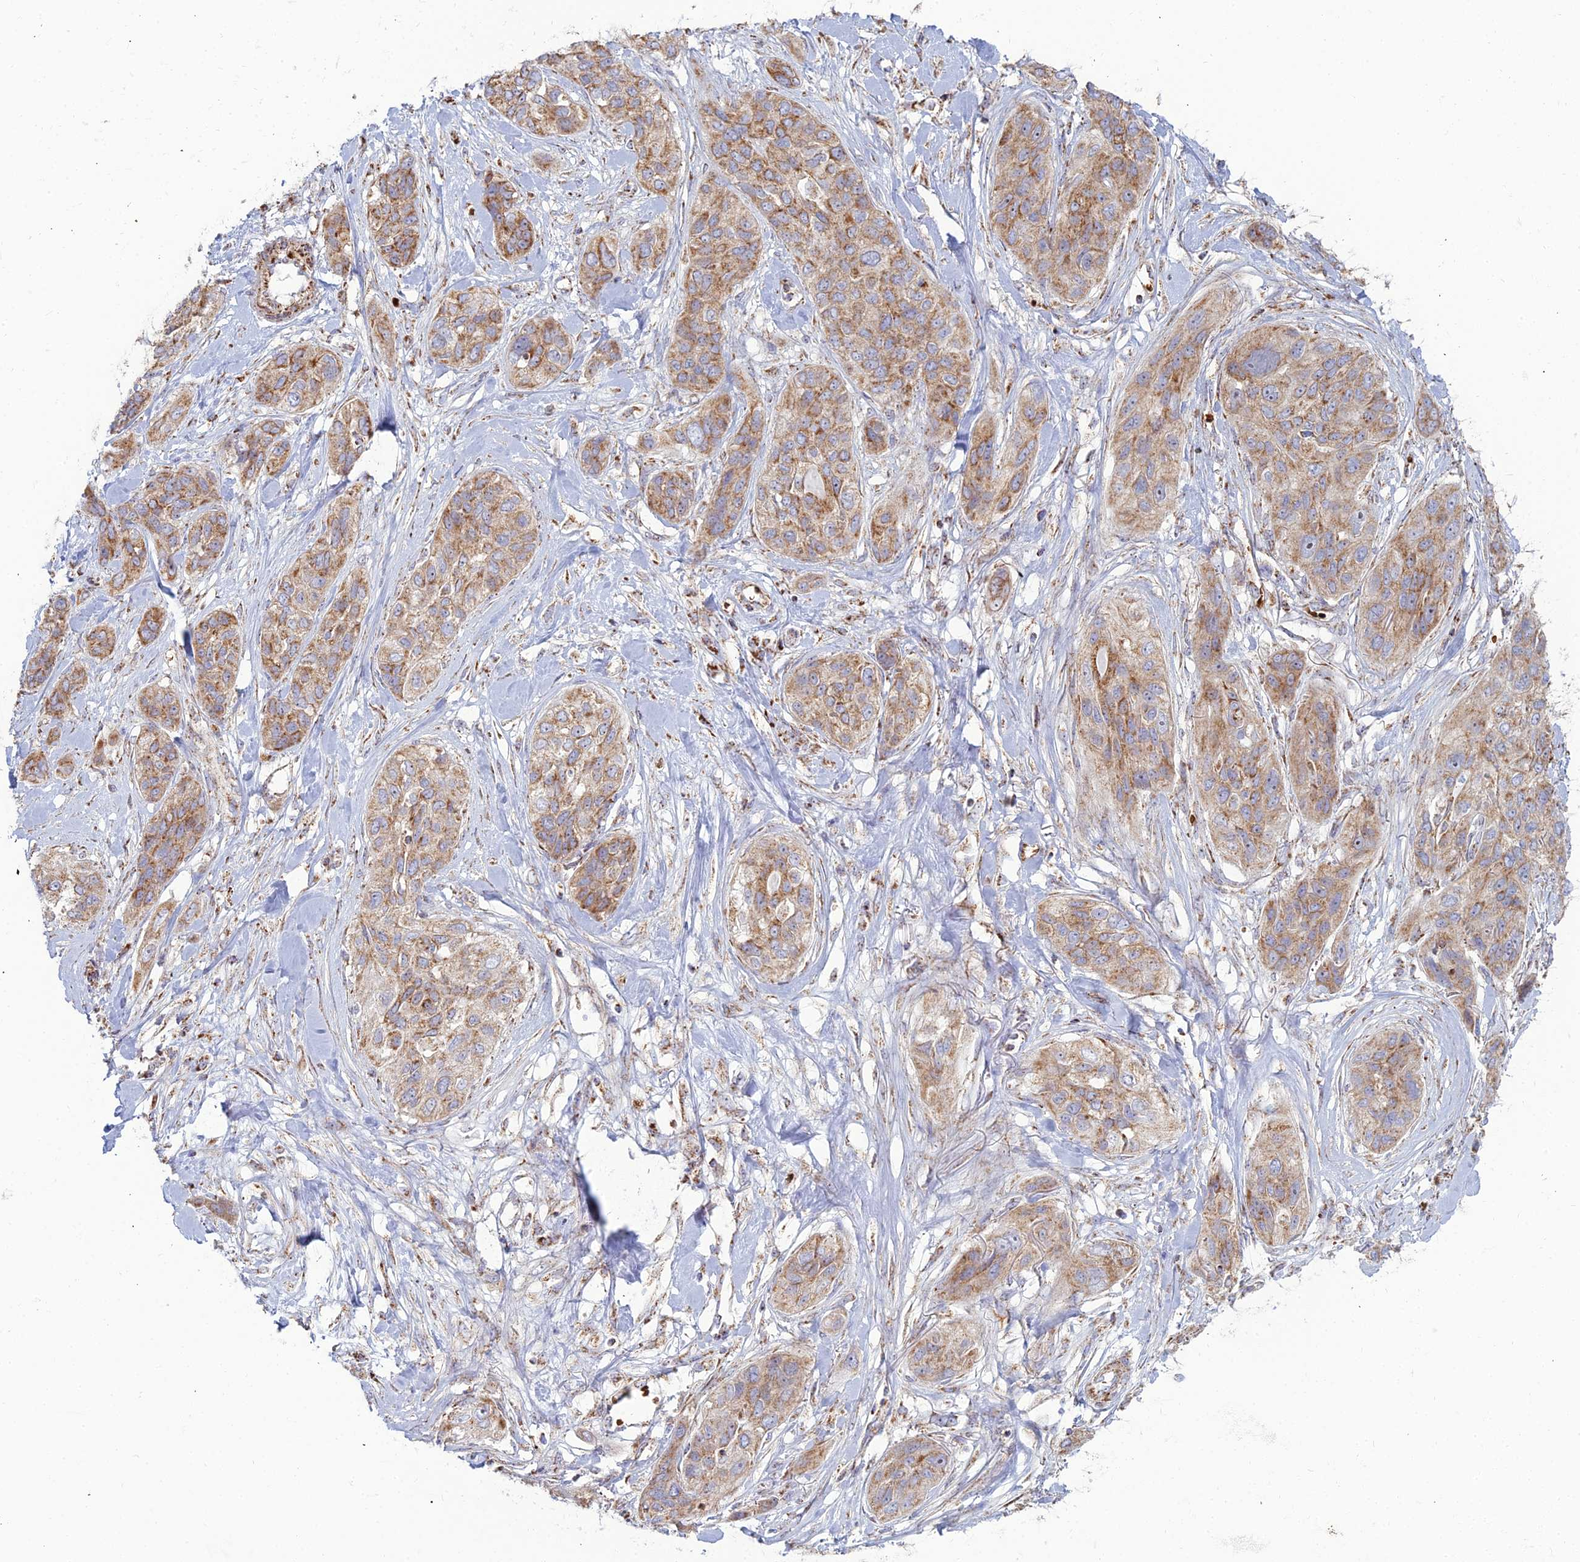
{"staining": {"intensity": "moderate", "quantity": ">75%", "location": "cytoplasmic/membranous"}, "tissue": "lung cancer", "cell_type": "Tumor cells", "image_type": "cancer", "snomed": [{"axis": "morphology", "description": "Squamous cell carcinoma, NOS"}, {"axis": "topography", "description": "Lung"}], "caption": "Immunohistochemical staining of lung squamous cell carcinoma demonstrates medium levels of moderate cytoplasmic/membranous protein positivity in about >75% of tumor cells. The staining was performed using DAB to visualize the protein expression in brown, while the nuclei were stained in blue with hematoxylin (Magnification: 20x).", "gene": "SLC35F4", "patient": {"sex": "female", "age": 70}}